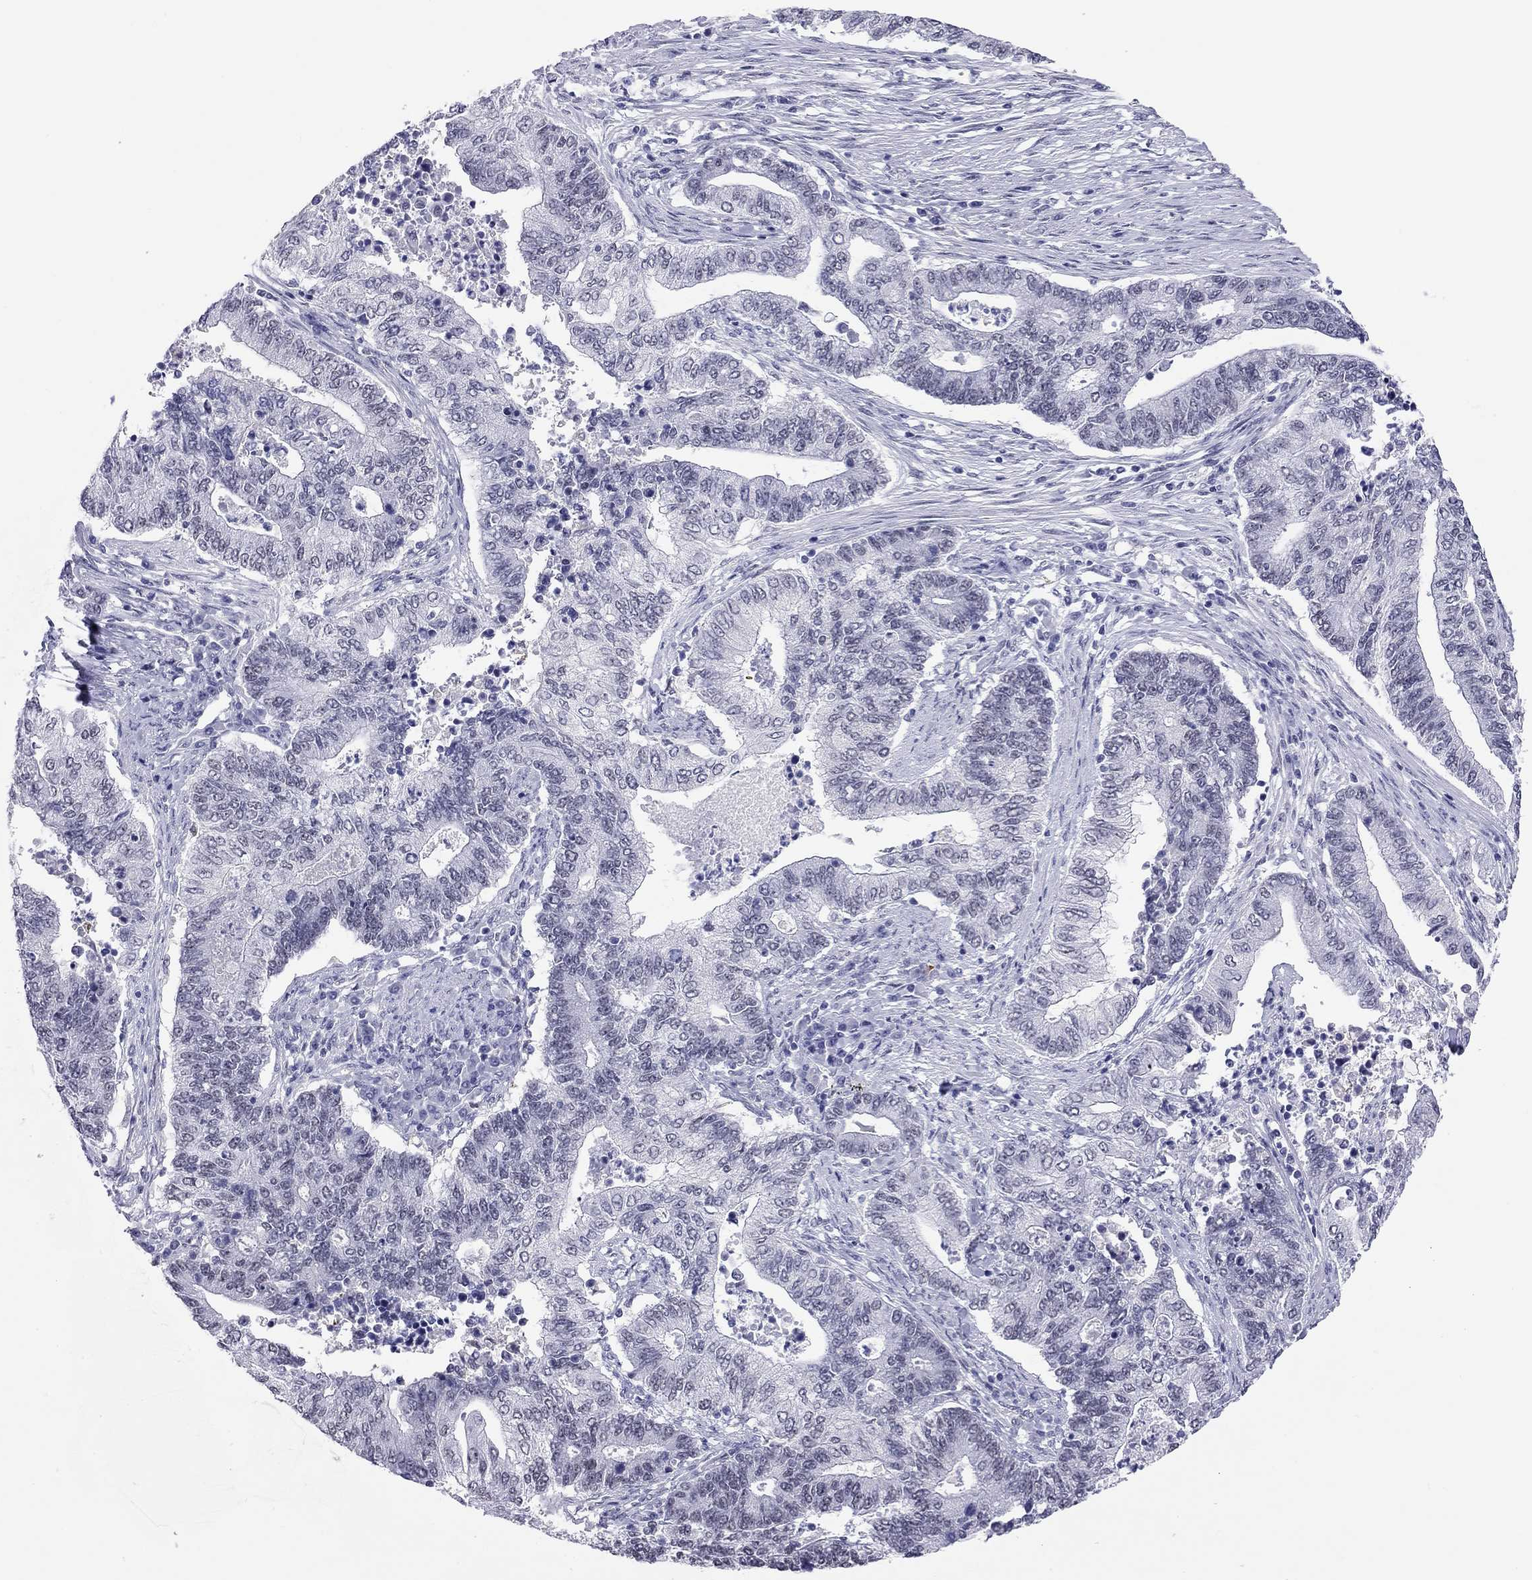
{"staining": {"intensity": "negative", "quantity": "none", "location": "none"}, "tissue": "endometrial cancer", "cell_type": "Tumor cells", "image_type": "cancer", "snomed": [{"axis": "morphology", "description": "Adenocarcinoma, NOS"}, {"axis": "topography", "description": "Uterus"}, {"axis": "topography", "description": "Endometrium"}], "caption": "Tumor cells show no significant staining in endometrial cancer.", "gene": "DOT1L", "patient": {"sex": "female", "age": 54}}